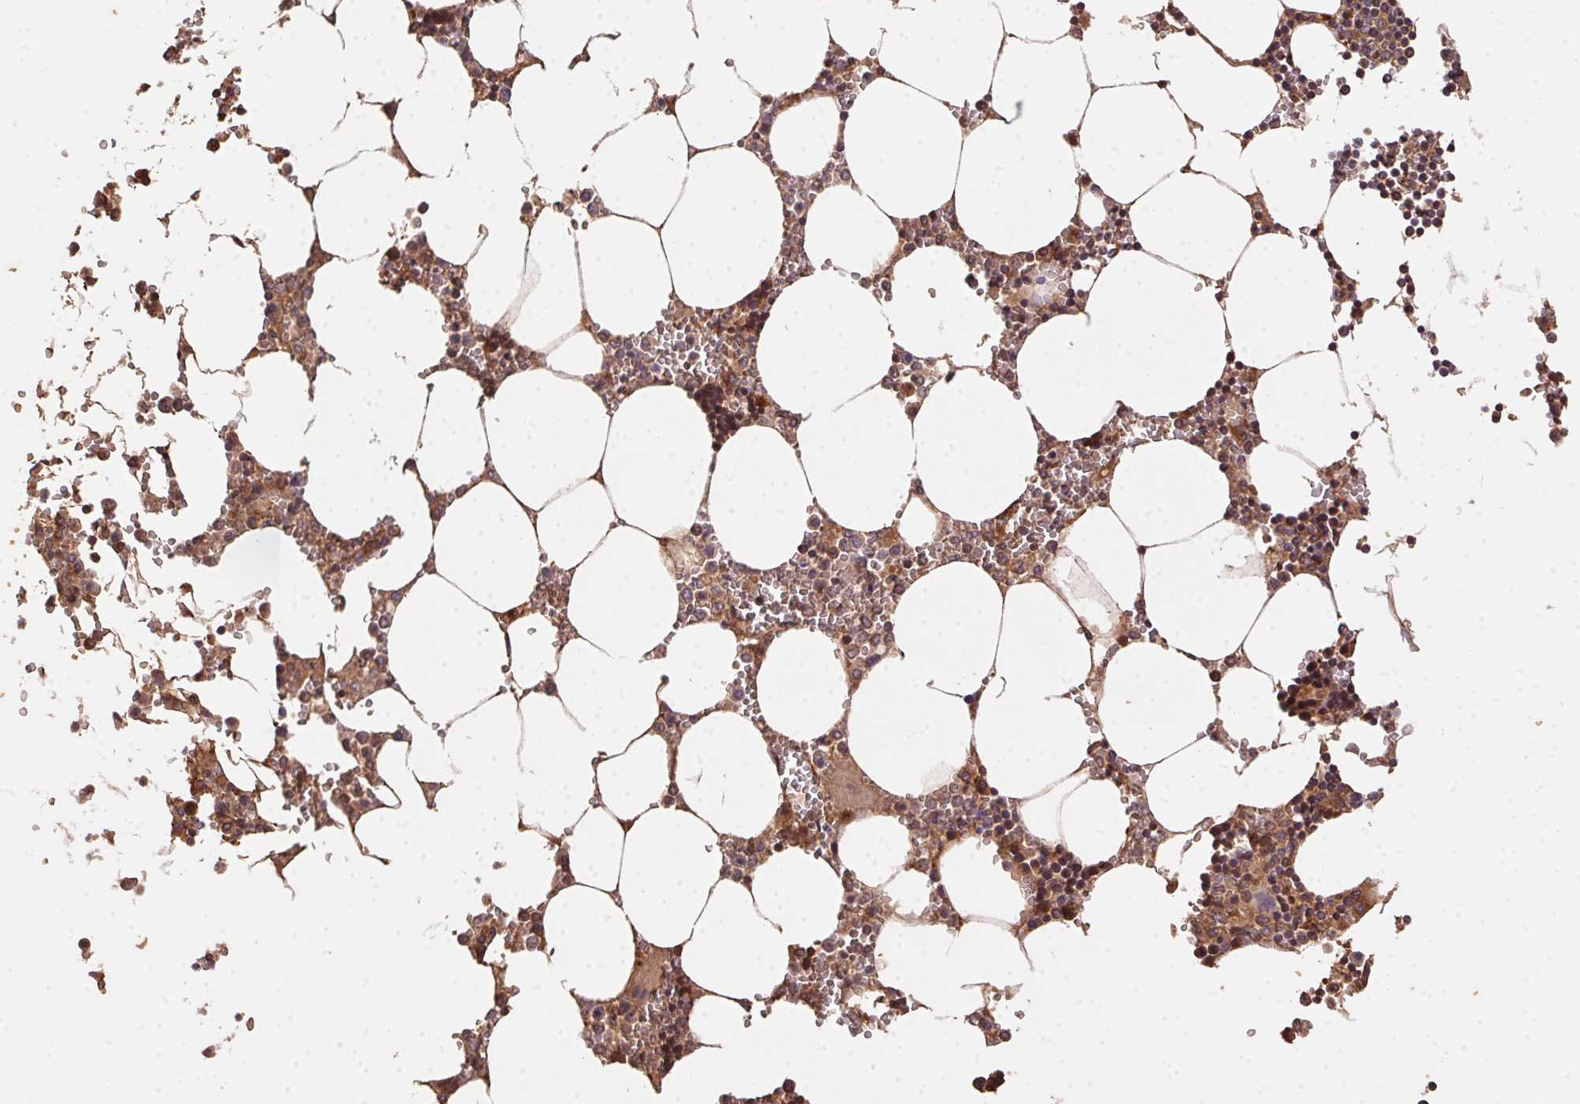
{"staining": {"intensity": "moderate", "quantity": "25%-75%", "location": "cytoplasmic/membranous"}, "tissue": "bone marrow", "cell_type": "Hematopoietic cells", "image_type": "normal", "snomed": [{"axis": "morphology", "description": "Normal tissue, NOS"}, {"axis": "topography", "description": "Bone marrow"}], "caption": "Moderate cytoplasmic/membranous protein positivity is appreciated in approximately 25%-75% of hematopoietic cells in bone marrow.", "gene": "USE1", "patient": {"sex": "male", "age": 54}}